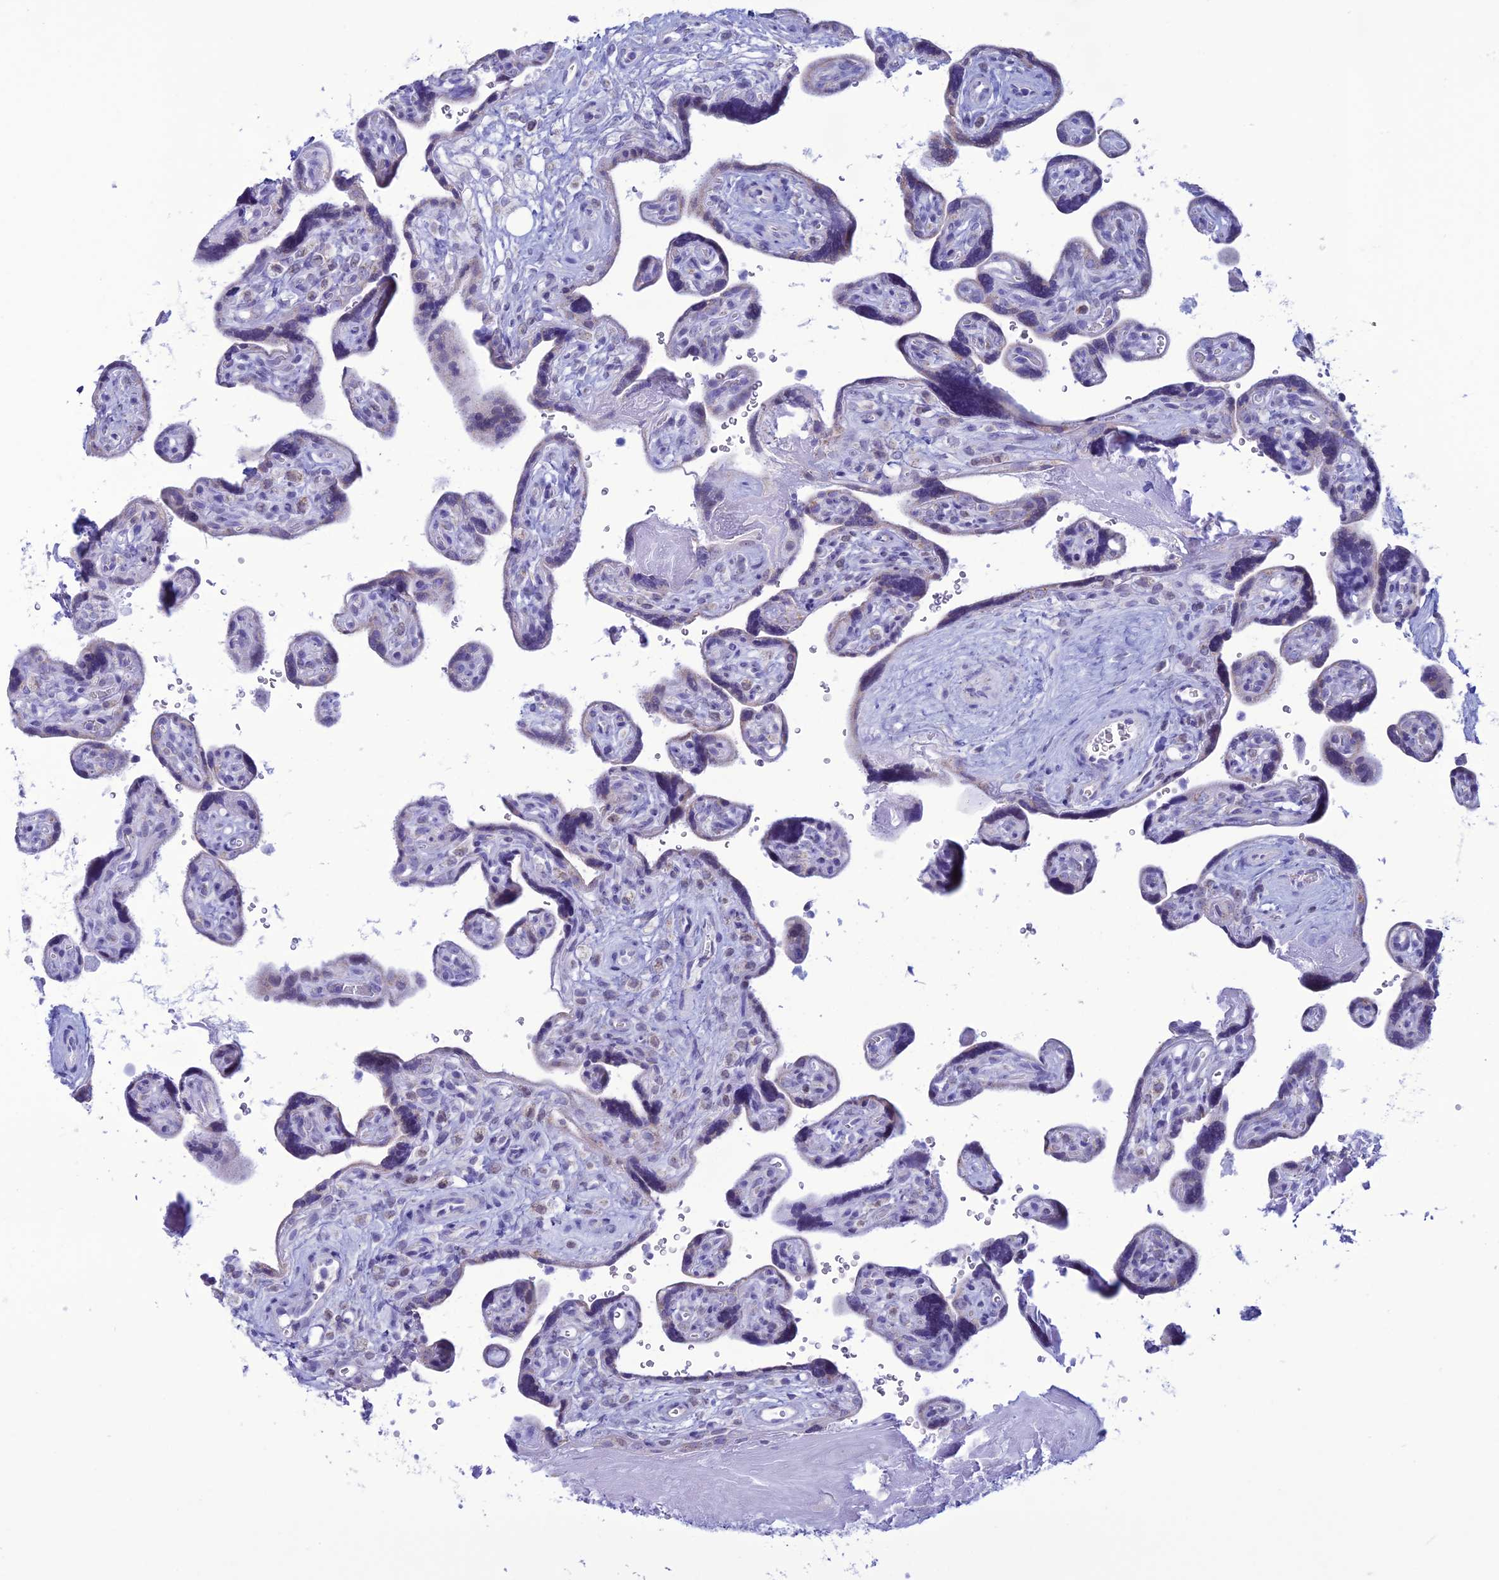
{"staining": {"intensity": "weak", "quantity": "<25%", "location": "nuclear"}, "tissue": "placenta", "cell_type": "Decidual cells", "image_type": "normal", "snomed": [{"axis": "morphology", "description": "Normal tissue, NOS"}, {"axis": "topography", "description": "Placenta"}], "caption": "An IHC histopathology image of benign placenta is shown. There is no staining in decidual cells of placenta.", "gene": "CFAP210", "patient": {"sex": "female", "age": 39}}